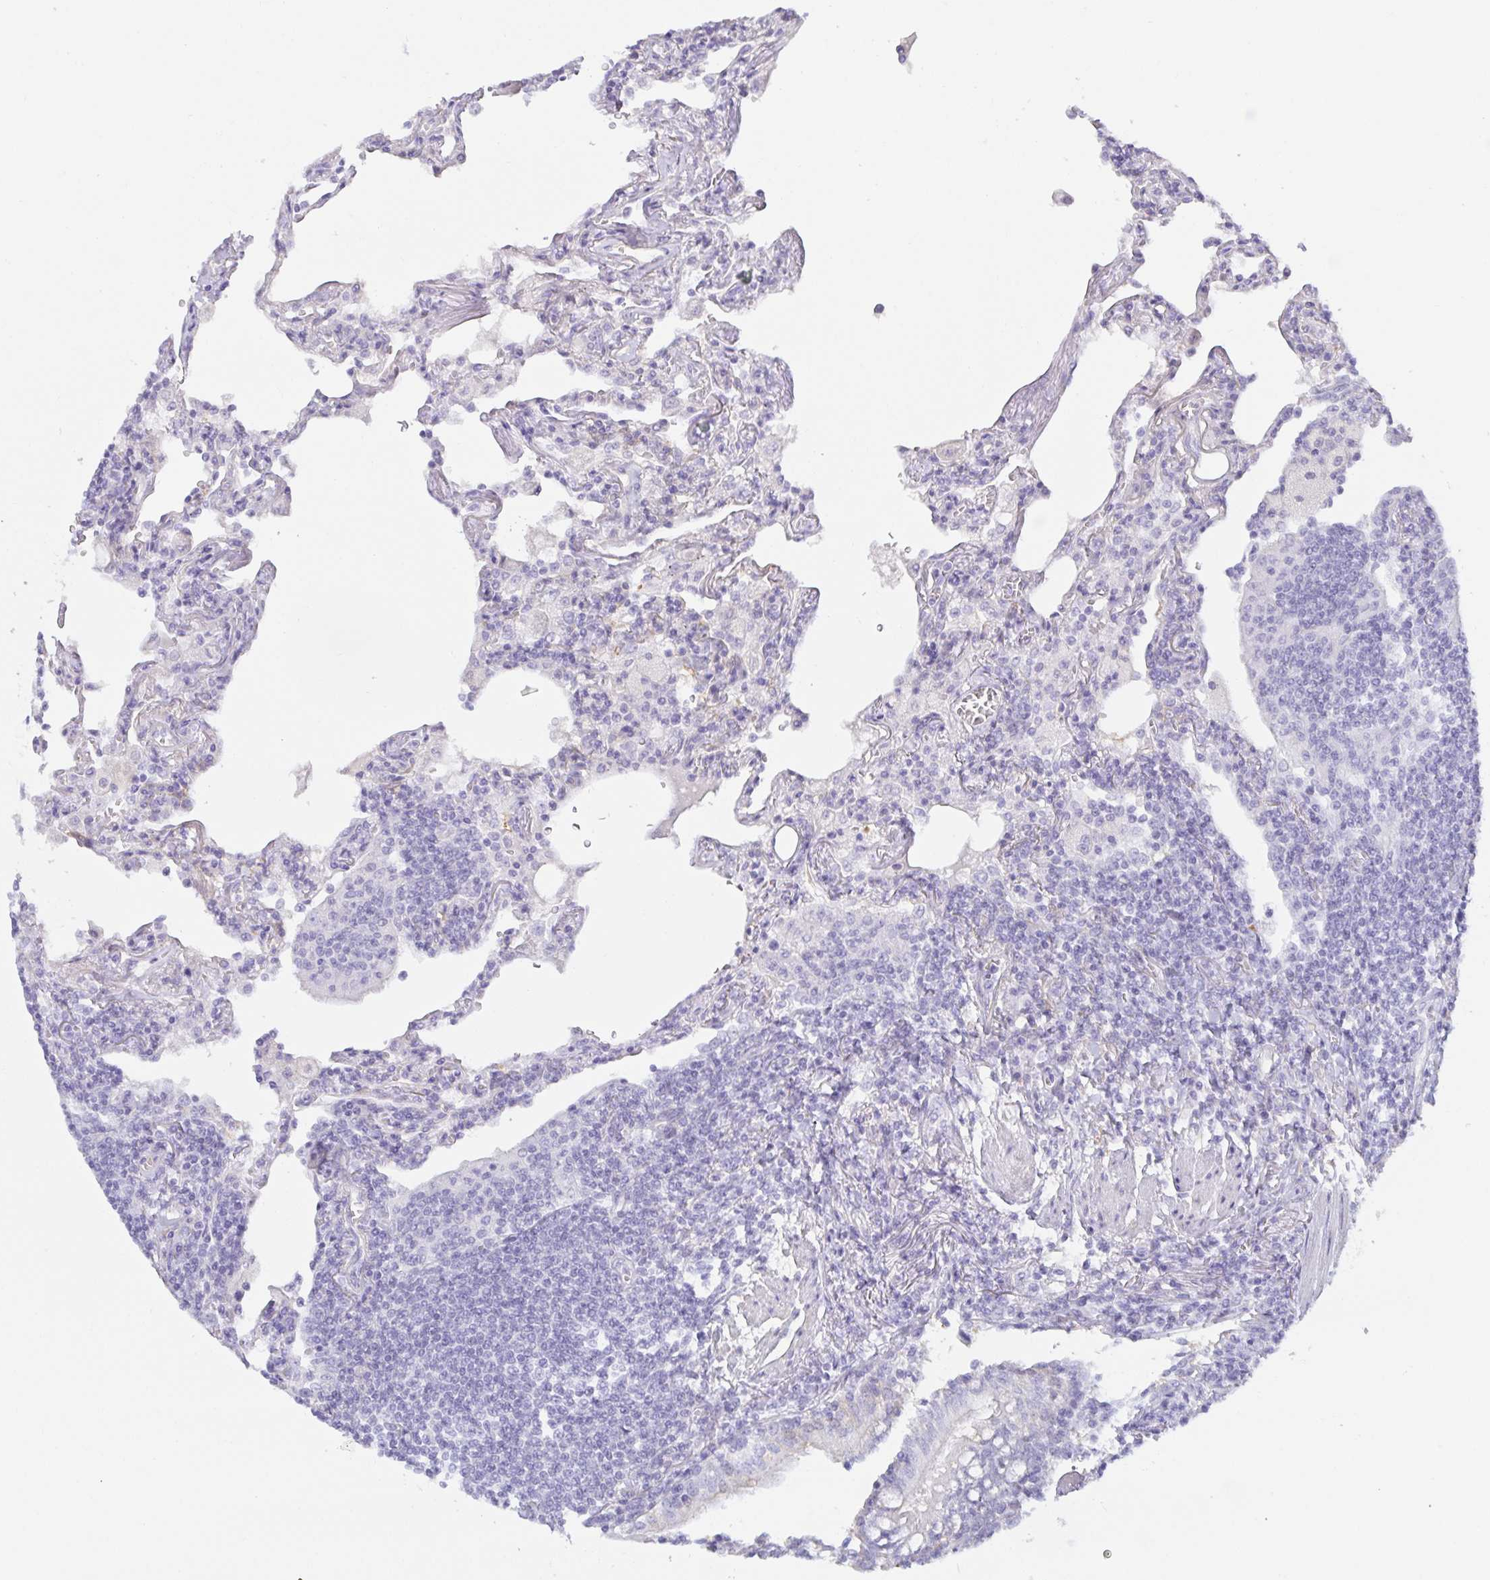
{"staining": {"intensity": "negative", "quantity": "none", "location": "none"}, "tissue": "lymphoma", "cell_type": "Tumor cells", "image_type": "cancer", "snomed": [{"axis": "morphology", "description": "Malignant lymphoma, non-Hodgkin's type, Low grade"}, {"axis": "topography", "description": "Lung"}], "caption": "High power microscopy histopathology image of an immunohistochemistry micrograph of malignant lymphoma, non-Hodgkin's type (low-grade), revealing no significant positivity in tumor cells.", "gene": "SPAG4", "patient": {"sex": "female", "age": 71}}